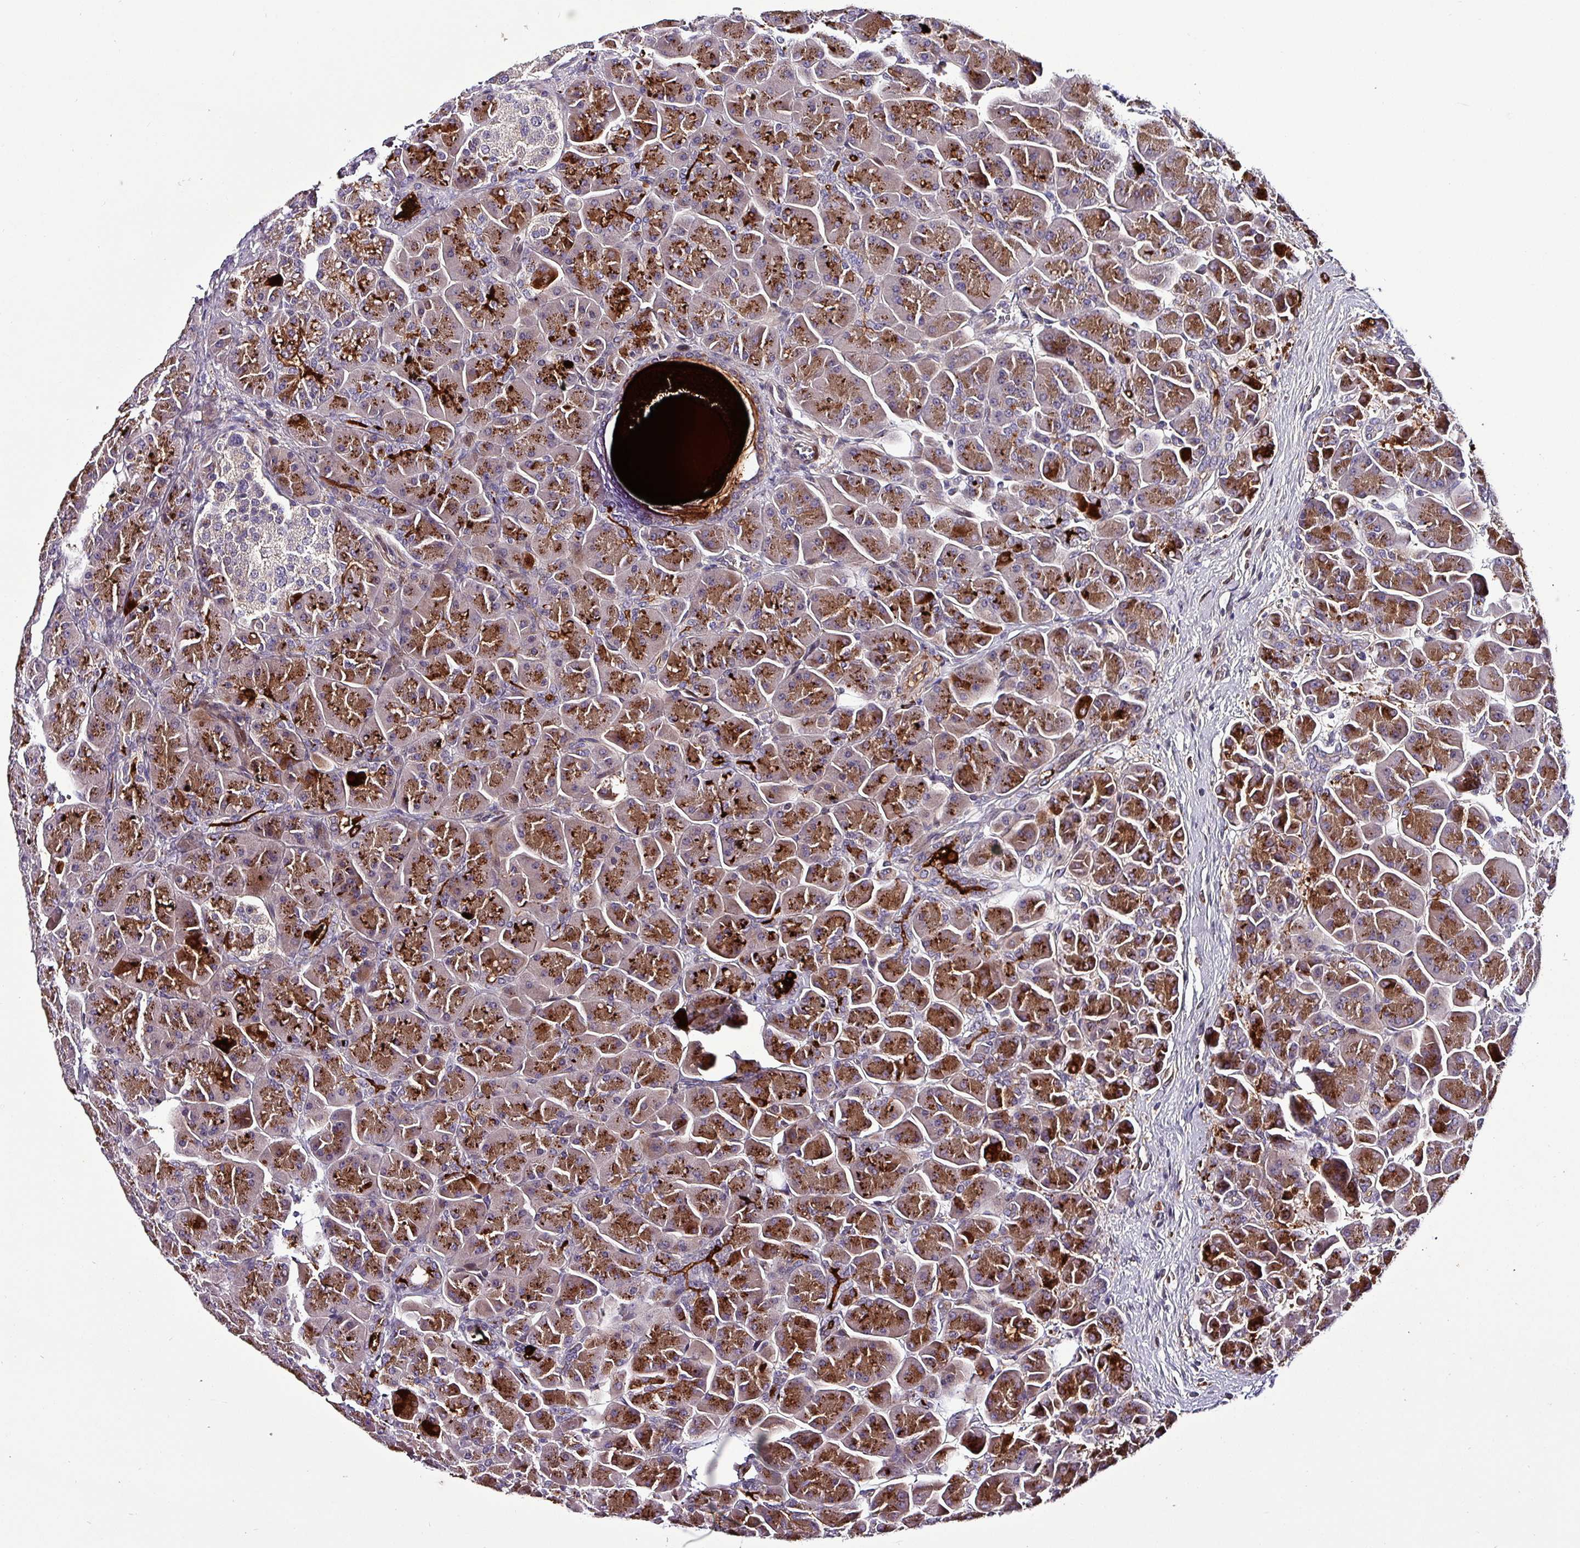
{"staining": {"intensity": "strong", "quantity": ">75%", "location": "cytoplasmic/membranous,nuclear"}, "tissue": "pancreas", "cell_type": "Exocrine glandular cells", "image_type": "normal", "snomed": [{"axis": "morphology", "description": "Normal tissue, NOS"}, {"axis": "topography", "description": "Pancreas"}], "caption": "IHC (DAB) staining of unremarkable pancreas shows strong cytoplasmic/membranous,nuclear protein expression in approximately >75% of exocrine glandular cells.", "gene": "GRAPL", "patient": {"sex": "male", "age": 66}}